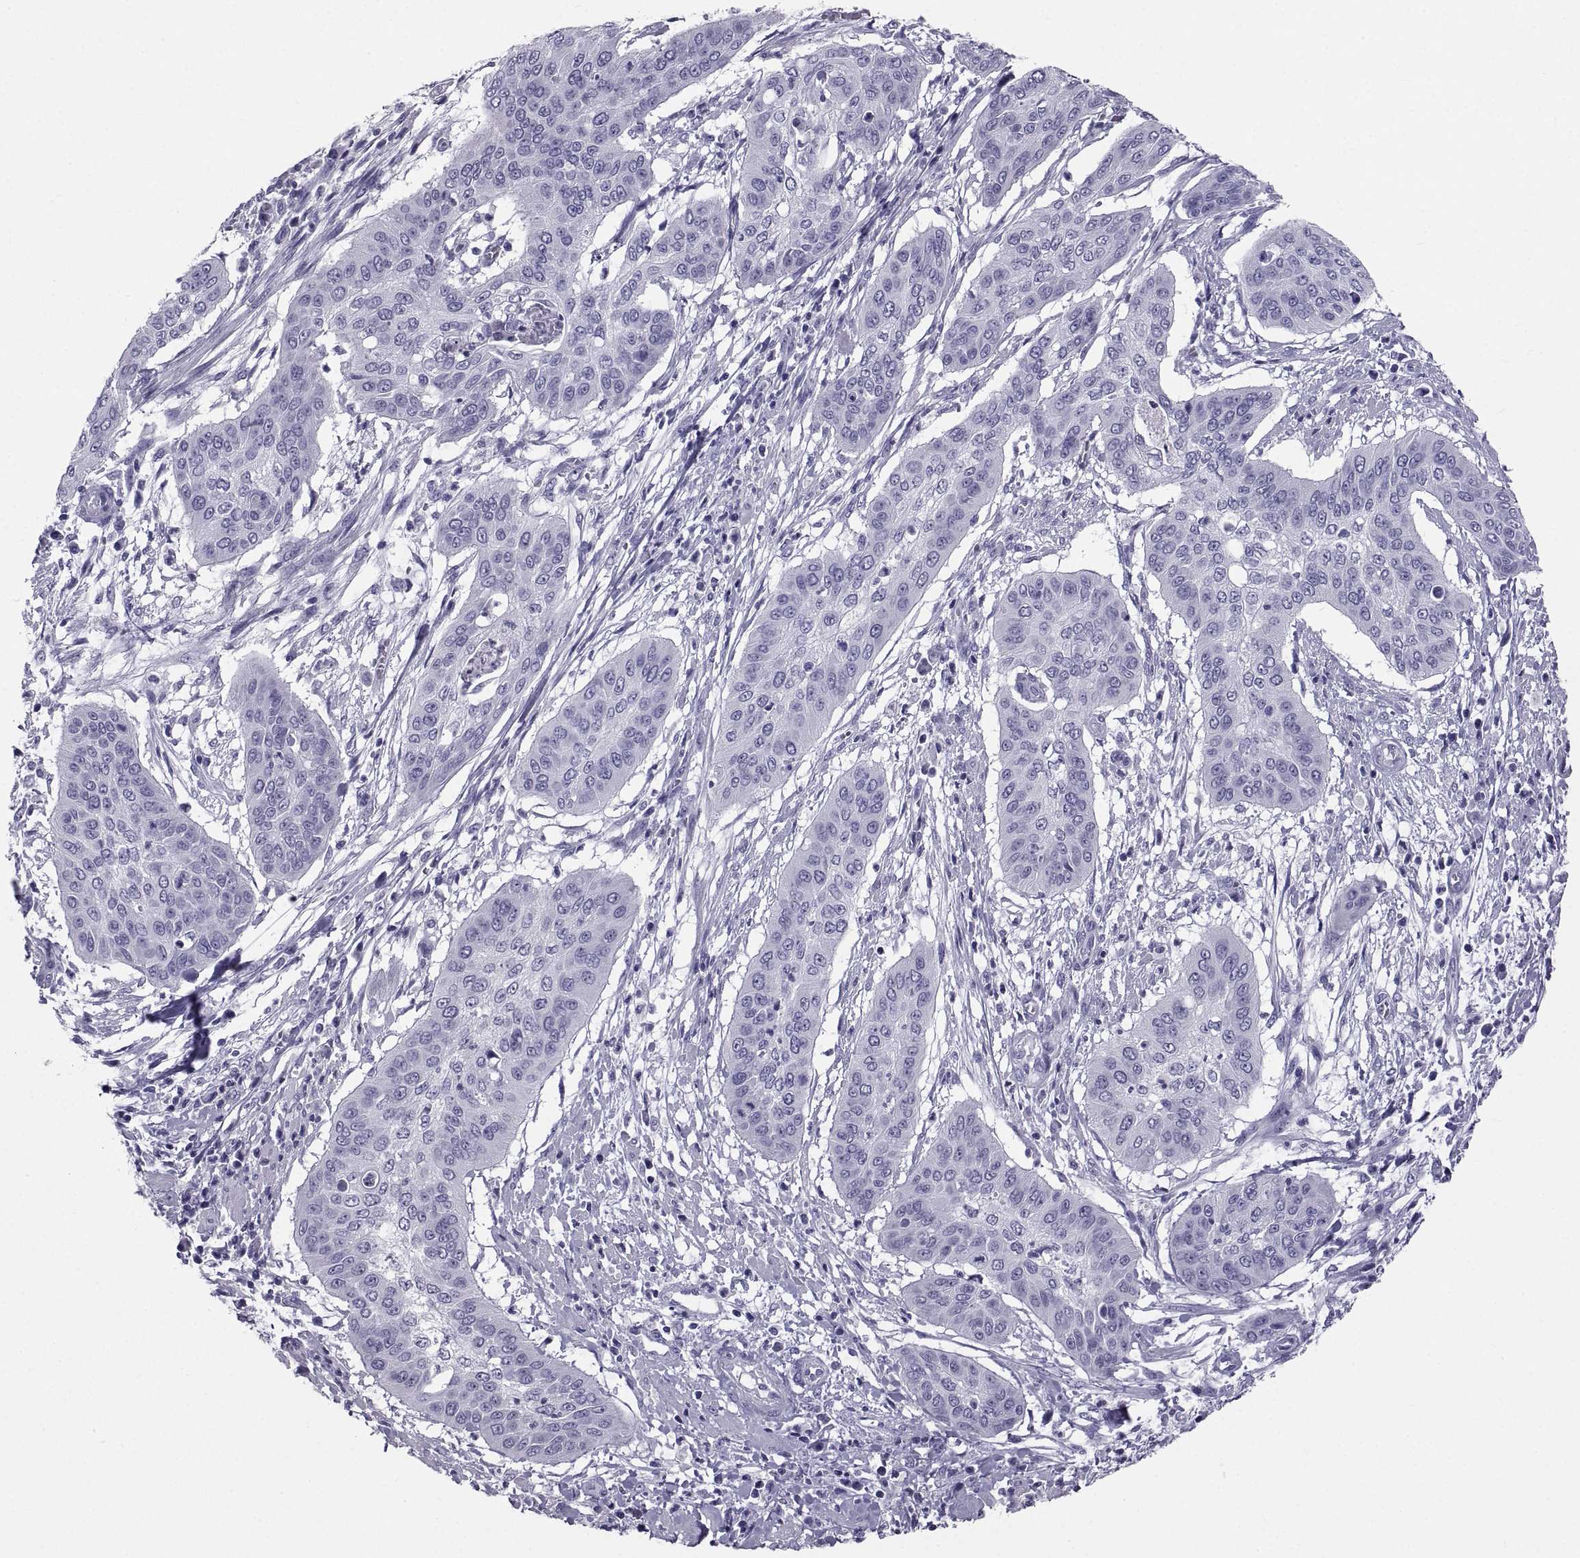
{"staining": {"intensity": "negative", "quantity": "none", "location": "none"}, "tissue": "cervical cancer", "cell_type": "Tumor cells", "image_type": "cancer", "snomed": [{"axis": "morphology", "description": "Squamous cell carcinoma, NOS"}, {"axis": "topography", "description": "Cervix"}], "caption": "Tumor cells show no significant protein expression in cervical cancer.", "gene": "PCSK1N", "patient": {"sex": "female", "age": 39}}